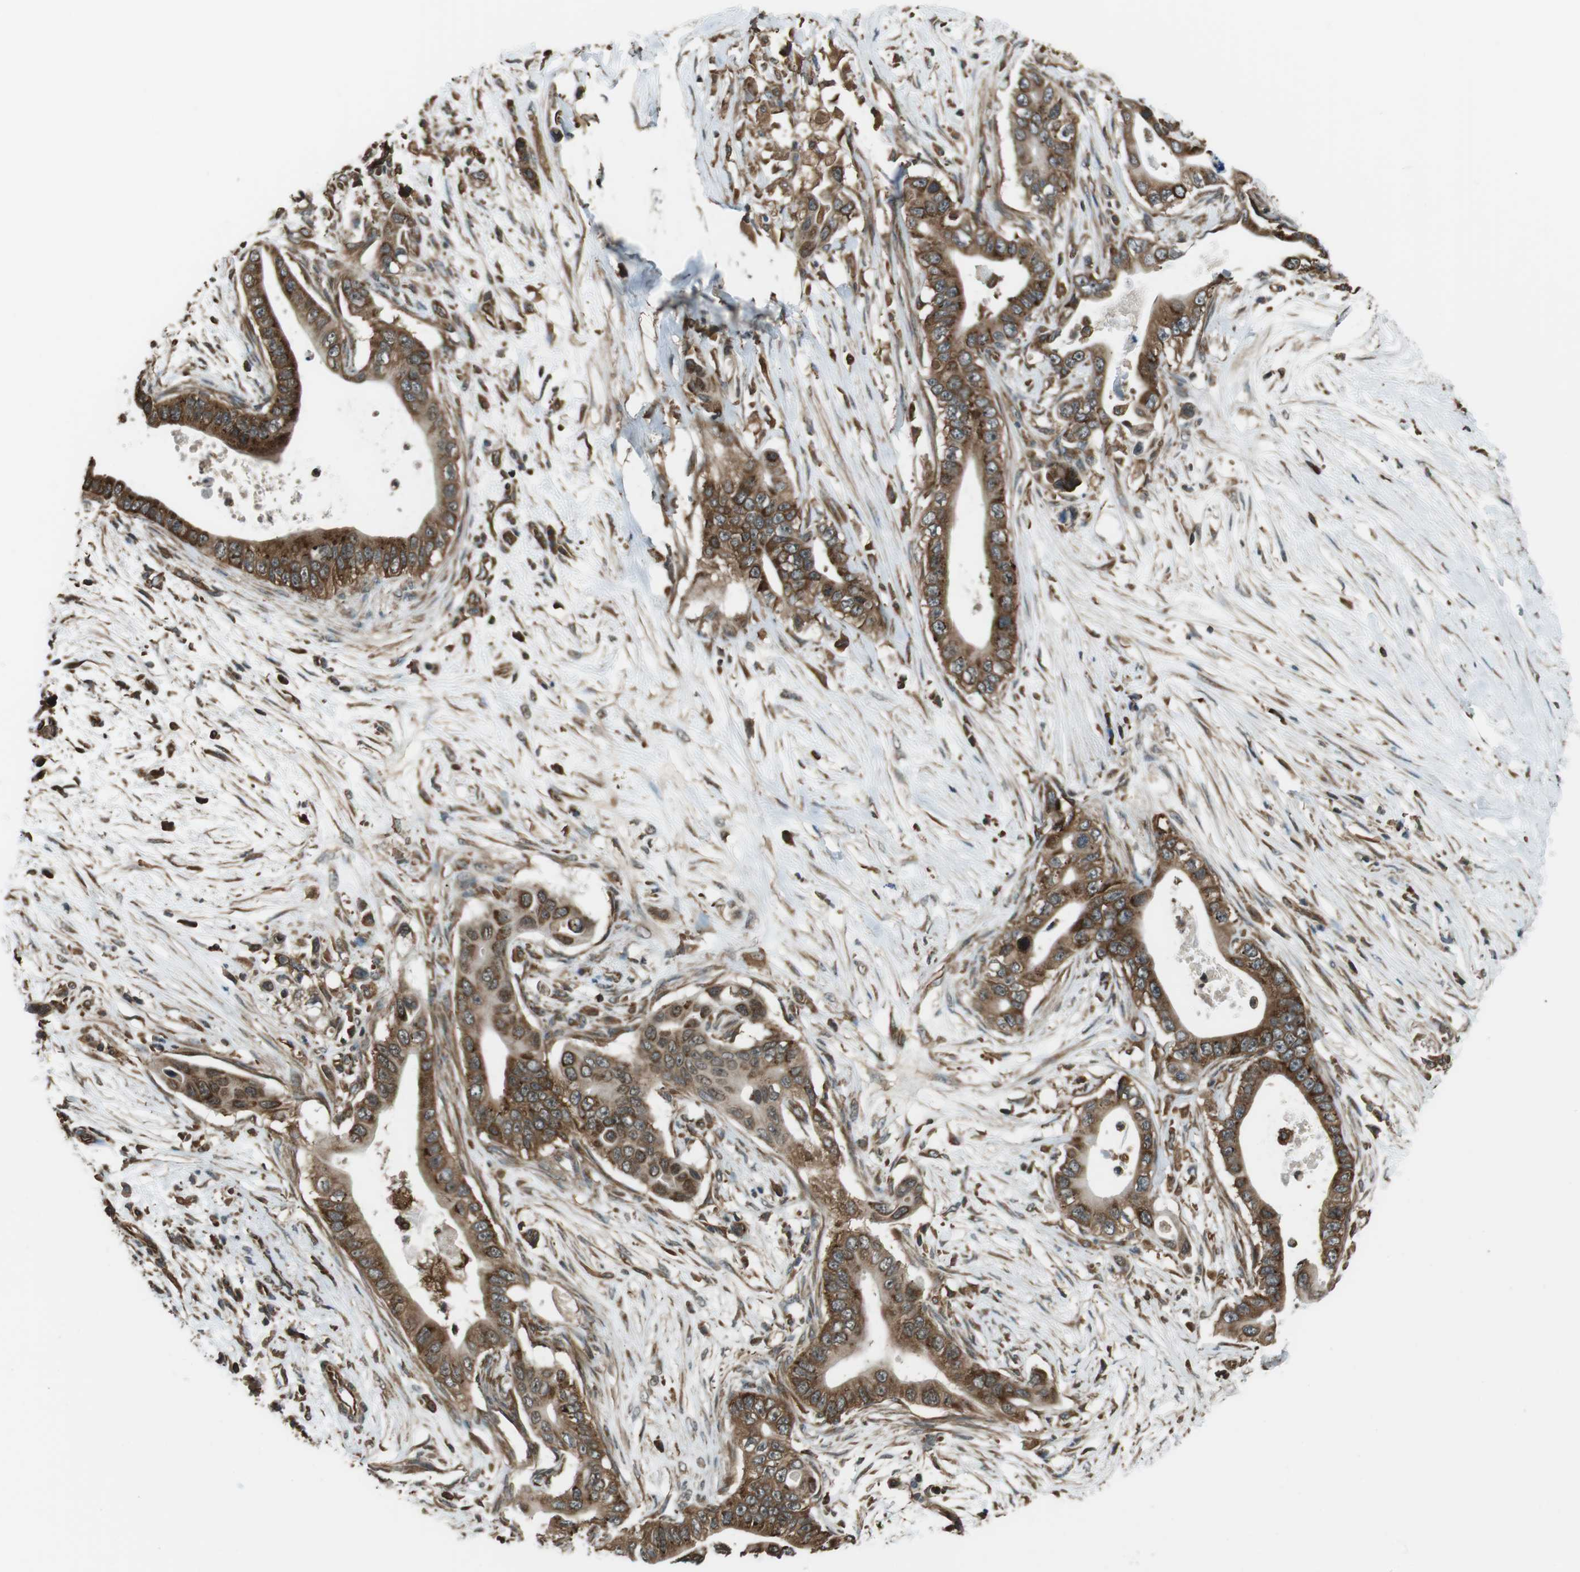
{"staining": {"intensity": "moderate", "quantity": ">75%", "location": "cytoplasmic/membranous"}, "tissue": "pancreatic cancer", "cell_type": "Tumor cells", "image_type": "cancer", "snomed": [{"axis": "morphology", "description": "Adenocarcinoma, NOS"}, {"axis": "topography", "description": "Pancreas"}], "caption": "A brown stain shows moderate cytoplasmic/membranous expression of a protein in pancreatic adenocarcinoma tumor cells.", "gene": "PA2G4", "patient": {"sex": "male", "age": 77}}